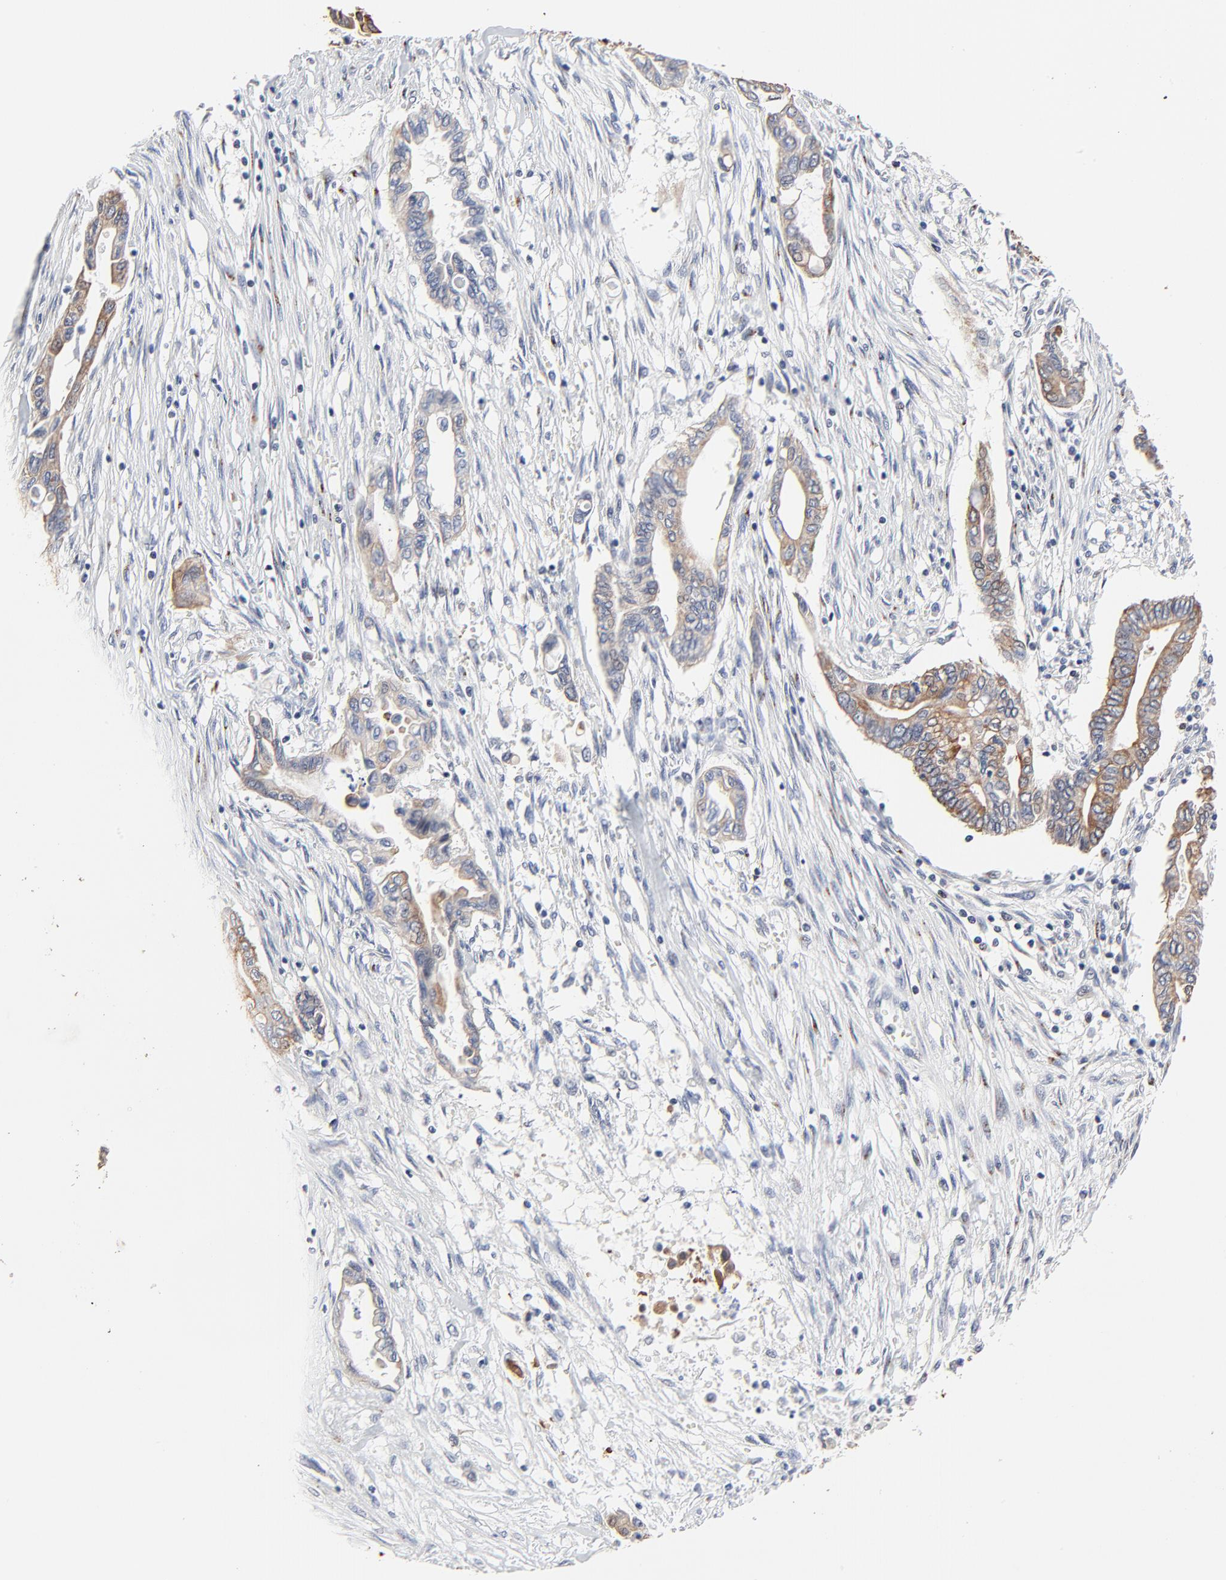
{"staining": {"intensity": "moderate", "quantity": "<25%", "location": "cytoplasmic/membranous"}, "tissue": "pancreatic cancer", "cell_type": "Tumor cells", "image_type": "cancer", "snomed": [{"axis": "morphology", "description": "Adenocarcinoma, NOS"}, {"axis": "topography", "description": "Pancreas"}], "caption": "A low amount of moderate cytoplasmic/membranous positivity is seen in about <25% of tumor cells in pancreatic adenocarcinoma tissue. The protein is stained brown, and the nuclei are stained in blue (DAB (3,3'-diaminobenzidine) IHC with brightfield microscopy, high magnification).", "gene": "LNX1", "patient": {"sex": "female", "age": 57}}